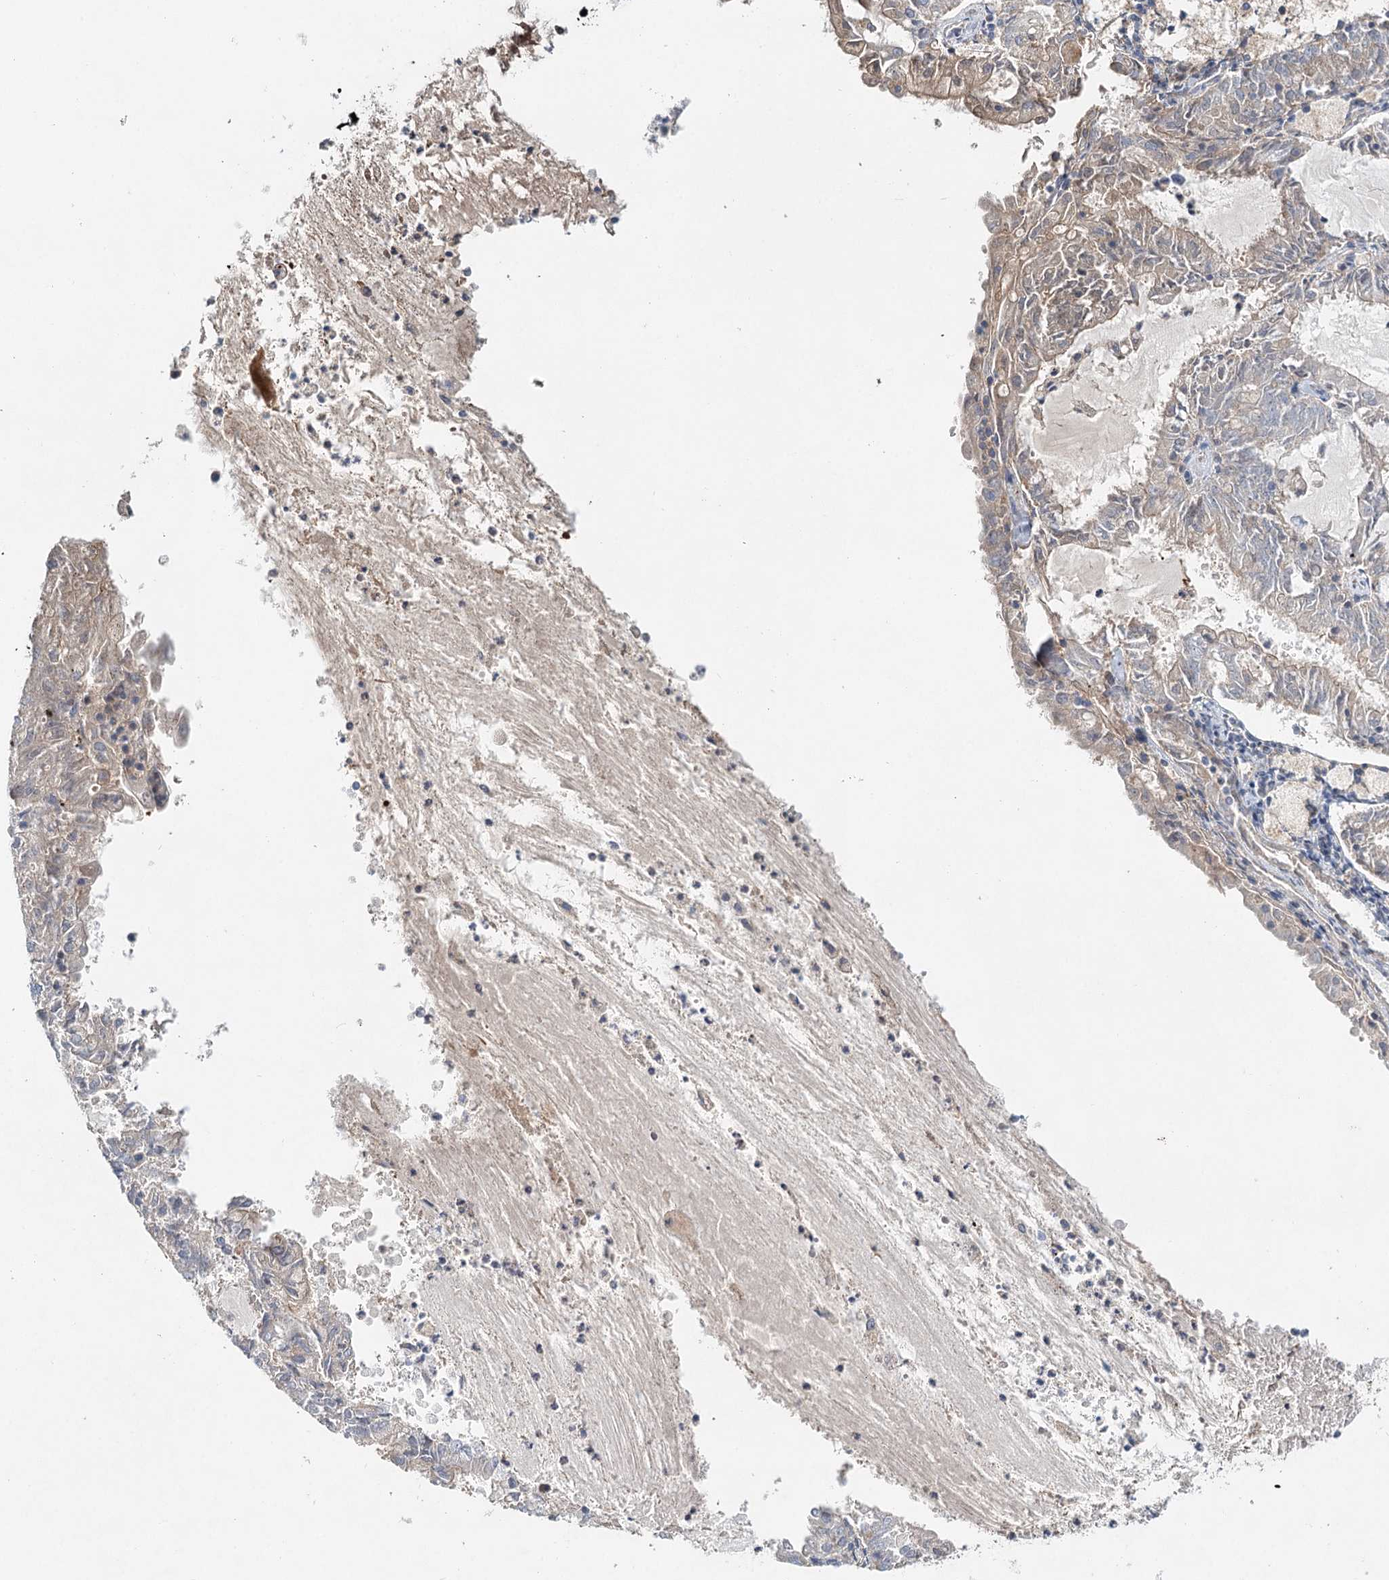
{"staining": {"intensity": "weak", "quantity": "<25%", "location": "cytoplasmic/membranous"}, "tissue": "endometrial cancer", "cell_type": "Tumor cells", "image_type": "cancer", "snomed": [{"axis": "morphology", "description": "Adenocarcinoma, NOS"}, {"axis": "topography", "description": "Endometrium"}], "caption": "There is no significant positivity in tumor cells of endometrial cancer (adenocarcinoma).", "gene": "ALKBH8", "patient": {"sex": "female", "age": 57}}